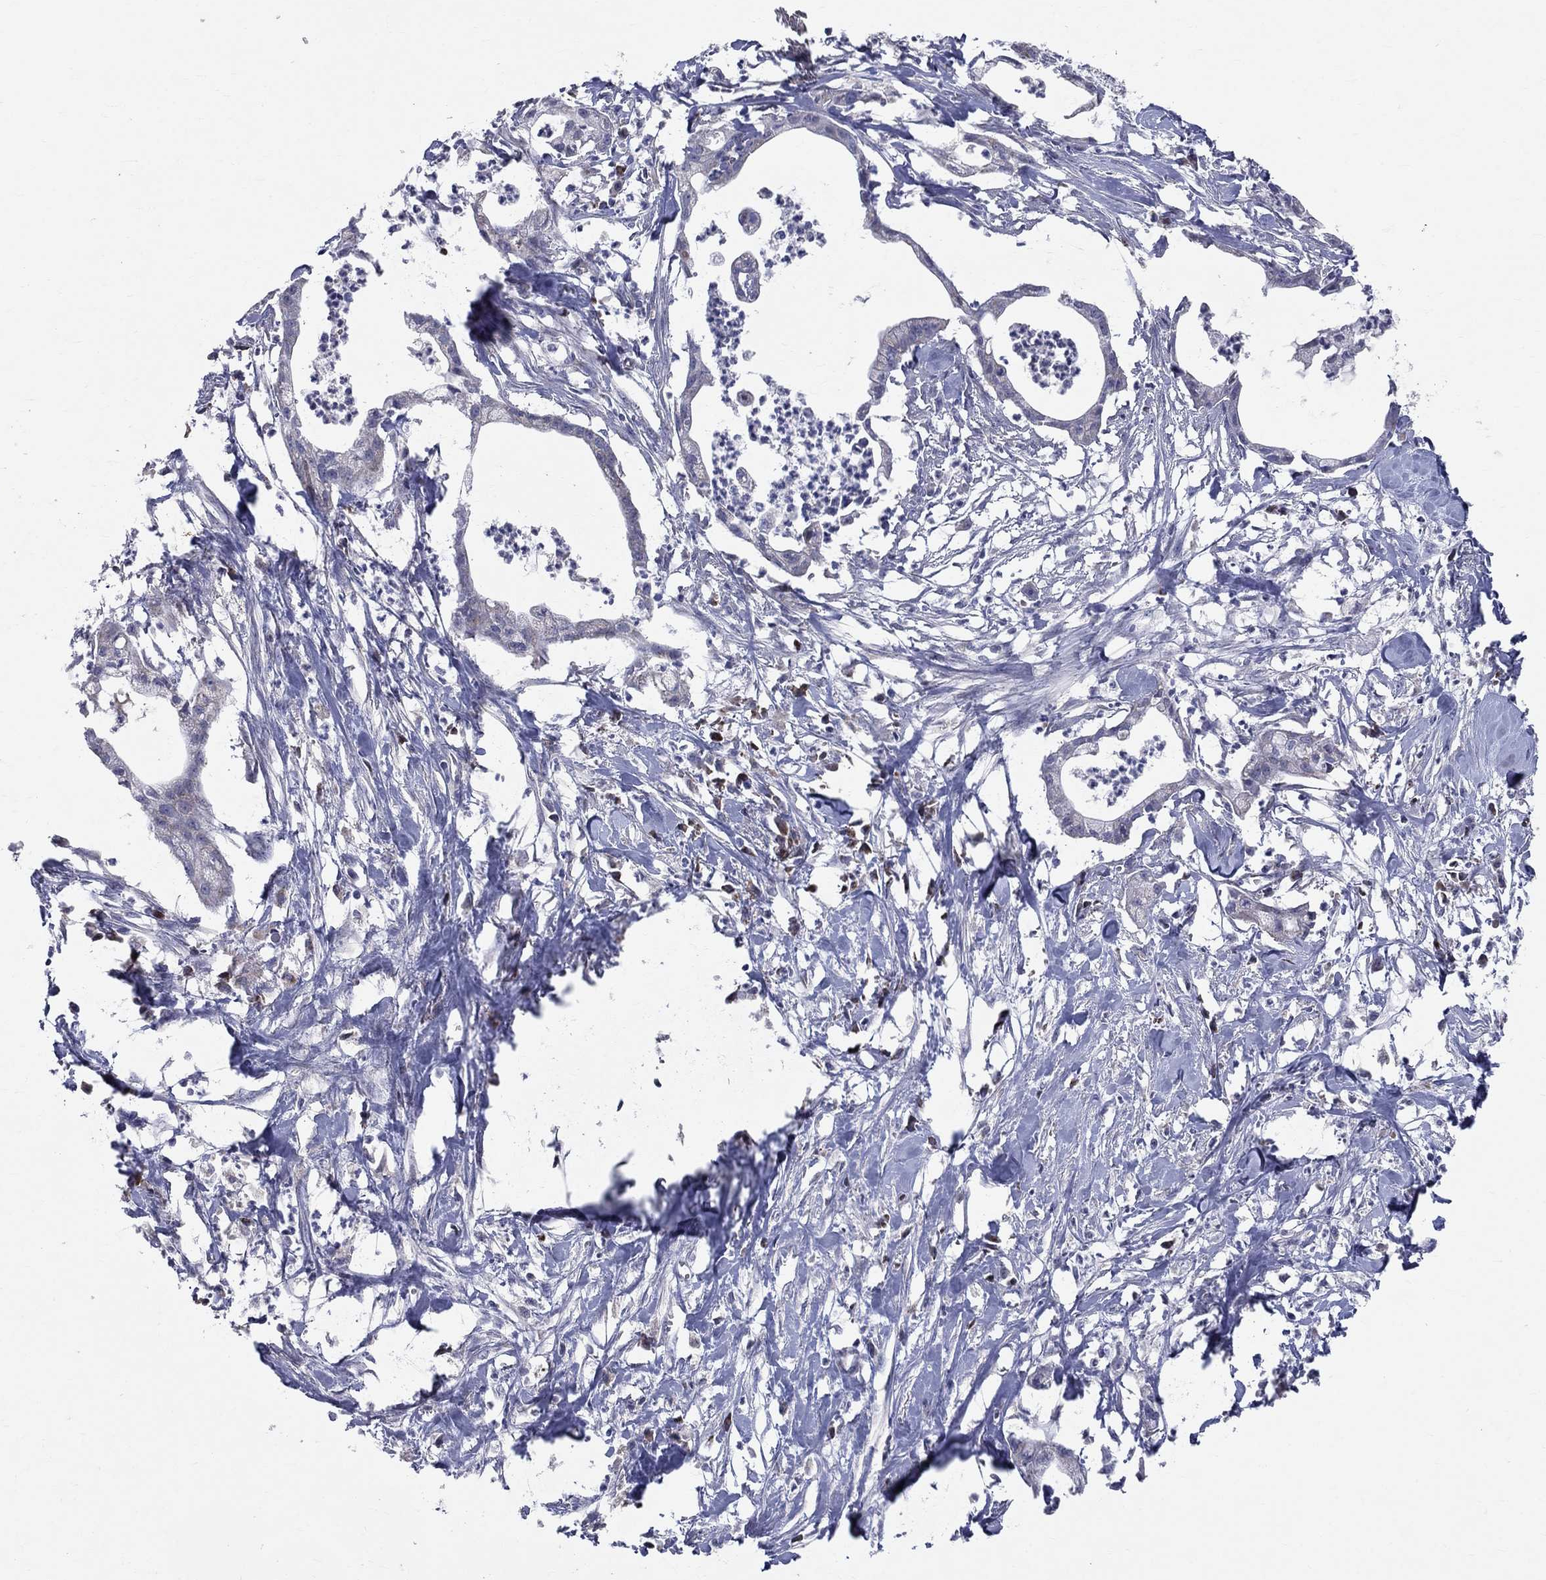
{"staining": {"intensity": "negative", "quantity": "none", "location": "none"}, "tissue": "pancreatic cancer", "cell_type": "Tumor cells", "image_type": "cancer", "snomed": [{"axis": "morphology", "description": "Normal tissue, NOS"}, {"axis": "morphology", "description": "Adenocarcinoma, NOS"}, {"axis": "topography", "description": "Pancreas"}], "caption": "Immunohistochemistry histopathology image of adenocarcinoma (pancreatic) stained for a protein (brown), which reveals no positivity in tumor cells. (IHC, brightfield microscopy, high magnification).", "gene": "SLC4A10", "patient": {"sex": "female", "age": 58}}